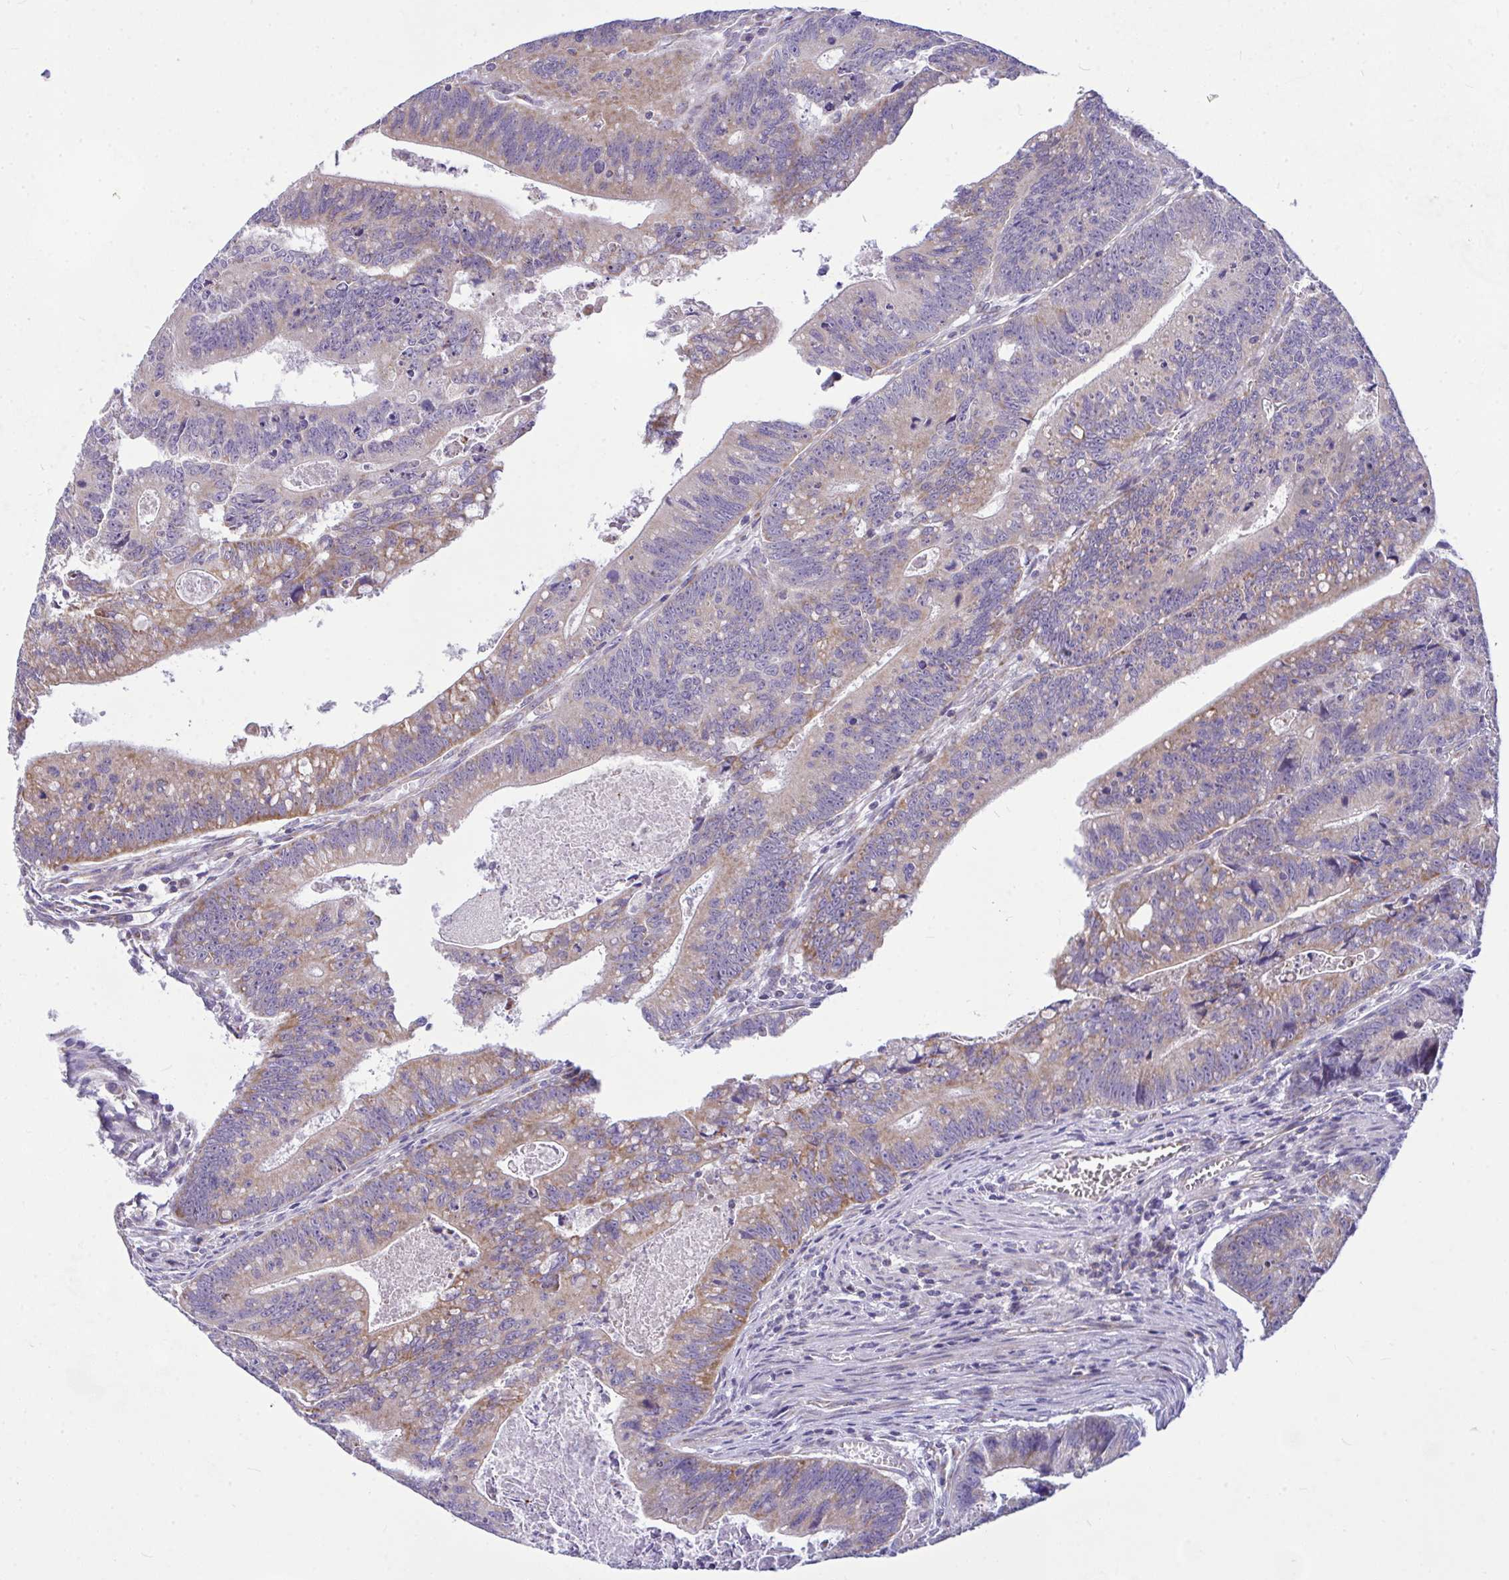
{"staining": {"intensity": "weak", "quantity": ">75%", "location": "cytoplasmic/membranous"}, "tissue": "colorectal cancer", "cell_type": "Tumor cells", "image_type": "cancer", "snomed": [{"axis": "morphology", "description": "Adenocarcinoma, NOS"}, {"axis": "topography", "description": "Rectum"}], "caption": "High-magnification brightfield microscopy of adenocarcinoma (colorectal) stained with DAB (brown) and counterstained with hematoxylin (blue). tumor cells exhibit weak cytoplasmic/membranous expression is present in approximately>75% of cells.", "gene": "CEP63", "patient": {"sex": "female", "age": 81}}